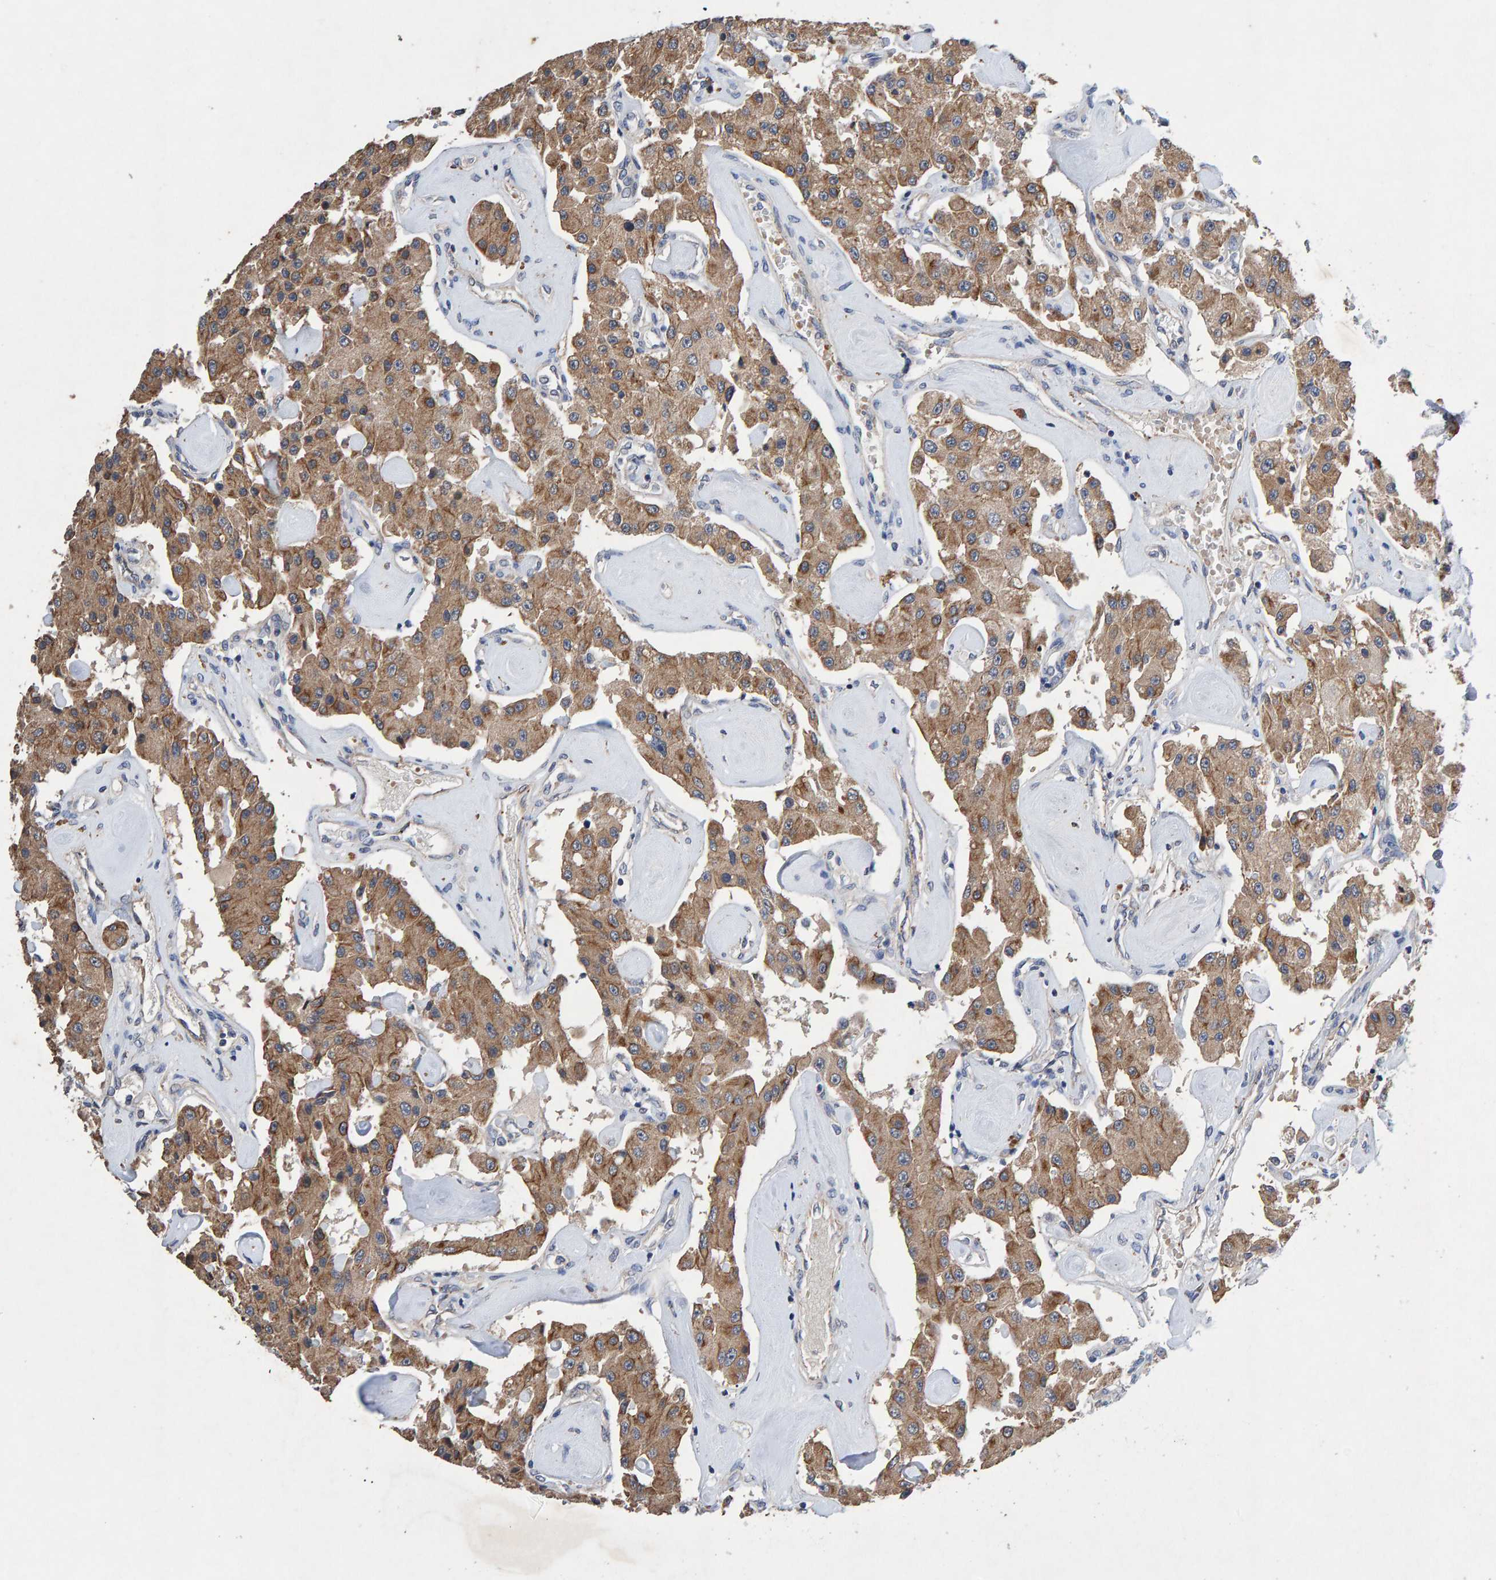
{"staining": {"intensity": "moderate", "quantity": "25%-75%", "location": "cytoplasmic/membranous"}, "tissue": "carcinoid", "cell_type": "Tumor cells", "image_type": "cancer", "snomed": [{"axis": "morphology", "description": "Carcinoid, malignant, NOS"}, {"axis": "topography", "description": "Pancreas"}], "caption": "A histopathology image showing moderate cytoplasmic/membranous positivity in approximately 25%-75% of tumor cells in malignant carcinoid, as visualized by brown immunohistochemical staining.", "gene": "EFR3A", "patient": {"sex": "male", "age": 41}}